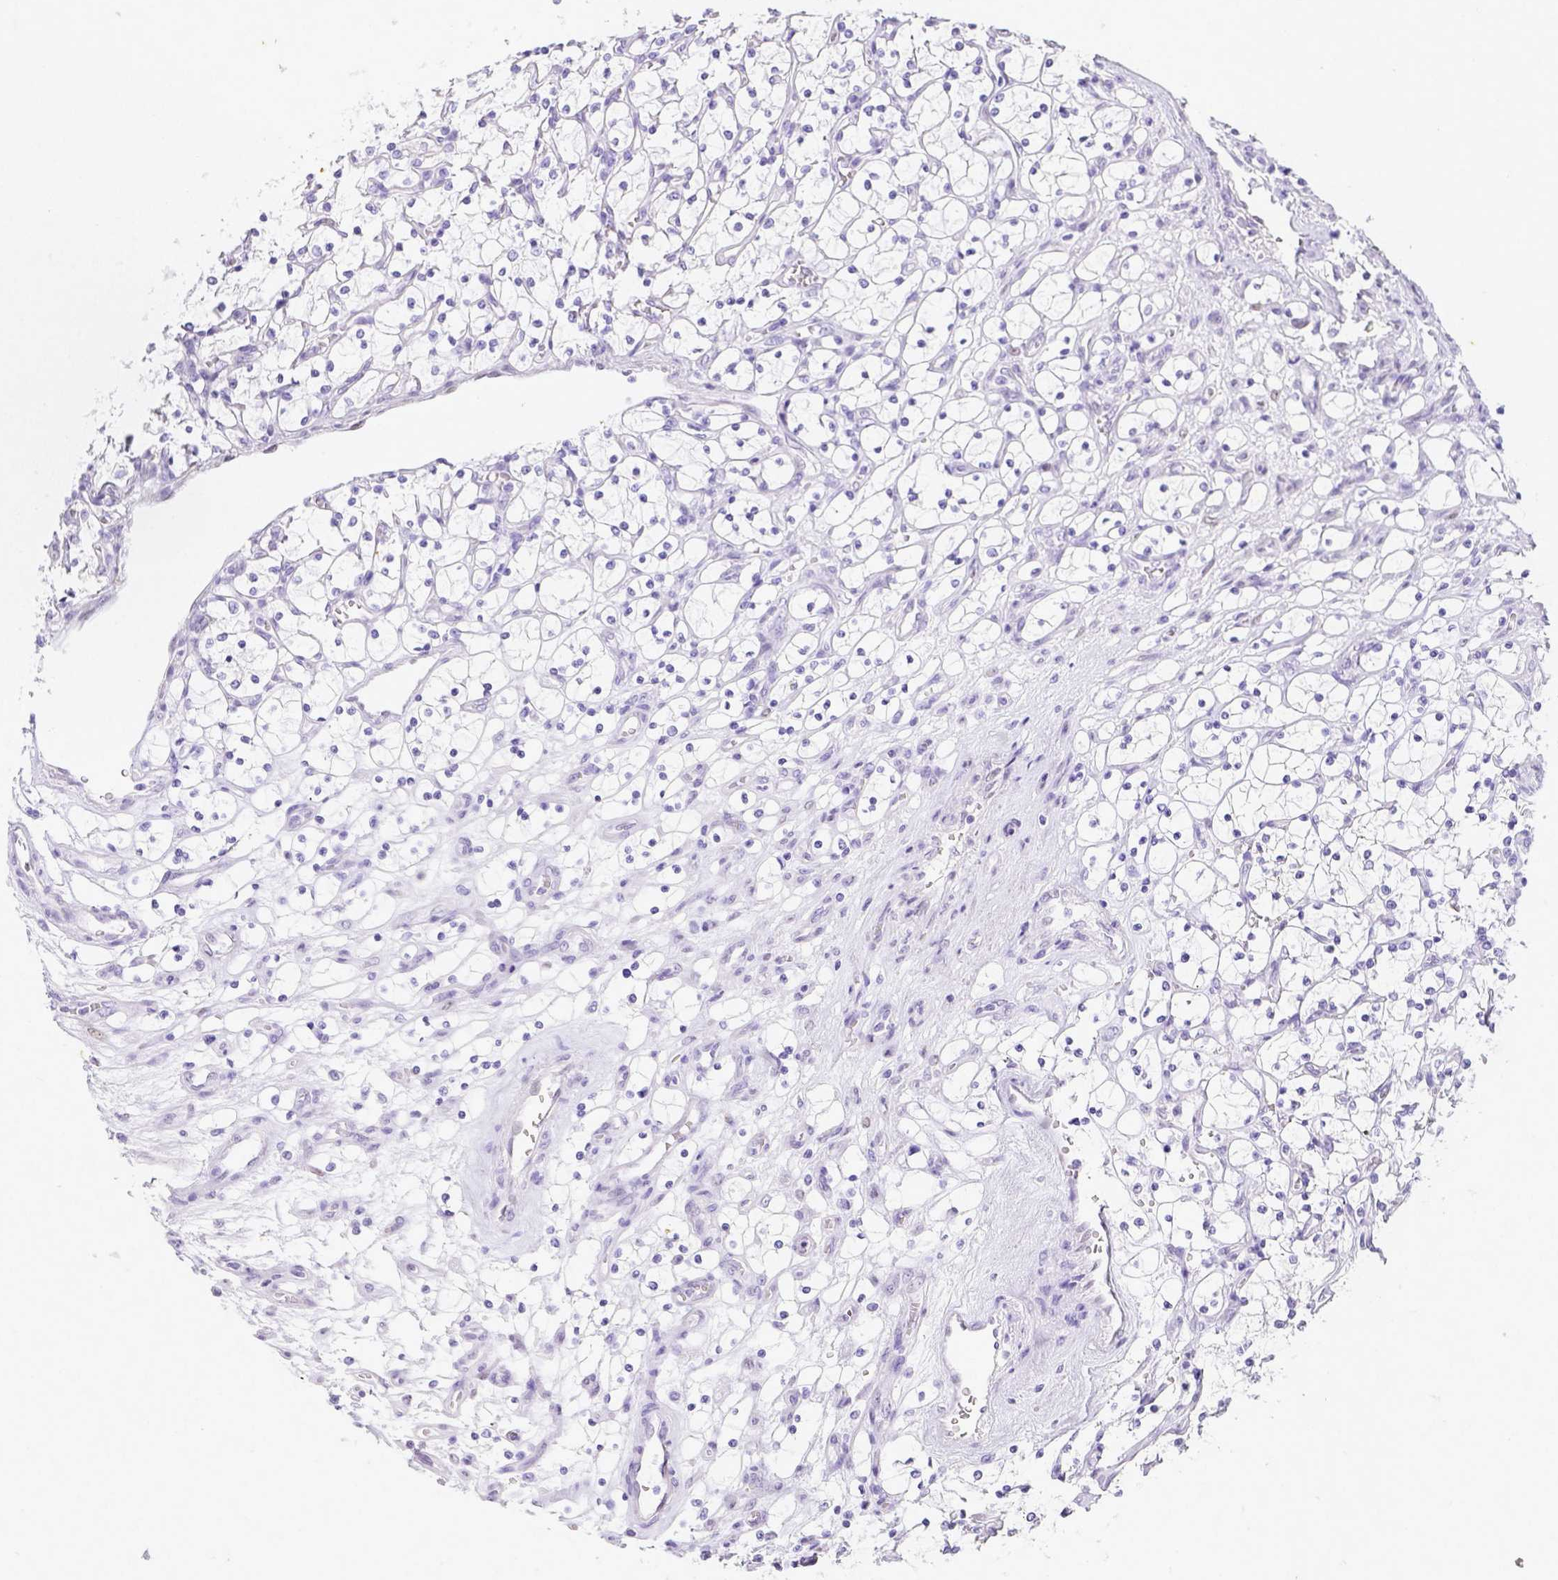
{"staining": {"intensity": "negative", "quantity": "none", "location": "none"}, "tissue": "renal cancer", "cell_type": "Tumor cells", "image_type": "cancer", "snomed": [{"axis": "morphology", "description": "Adenocarcinoma, NOS"}, {"axis": "topography", "description": "Kidney"}], "caption": "Histopathology image shows no protein expression in tumor cells of renal cancer tissue. (Immunohistochemistry (ihc), brightfield microscopy, high magnification).", "gene": "ARHGAP36", "patient": {"sex": "female", "age": 69}}